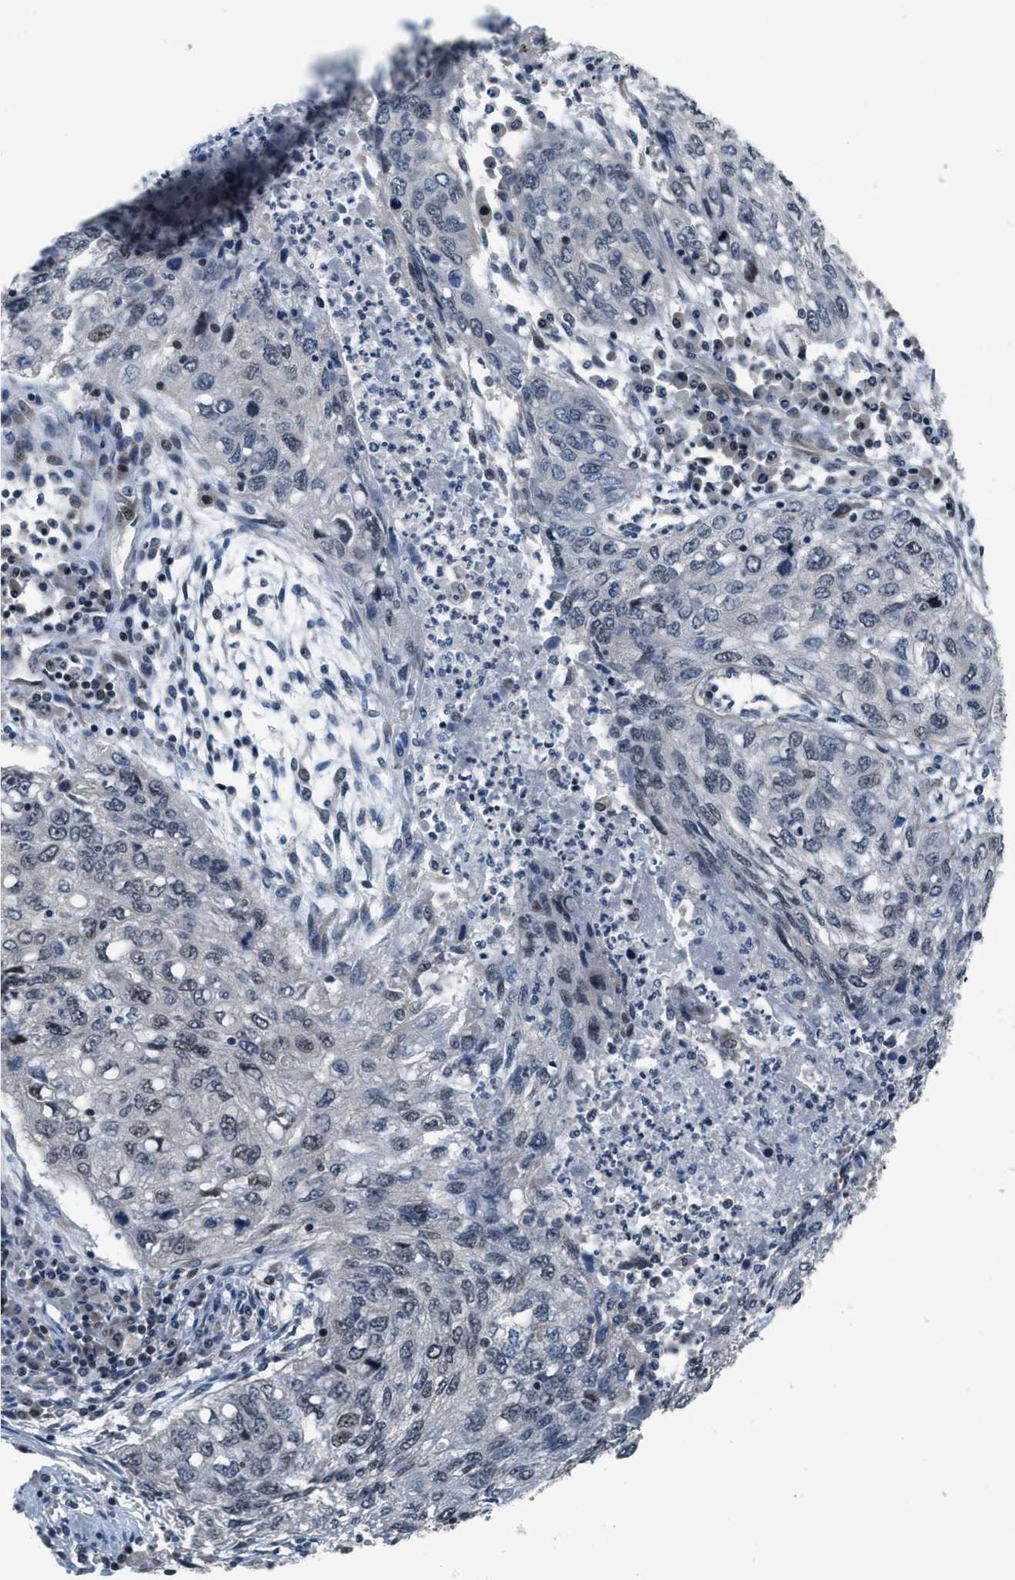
{"staining": {"intensity": "weak", "quantity": "<25%", "location": "nuclear"}, "tissue": "lung cancer", "cell_type": "Tumor cells", "image_type": "cancer", "snomed": [{"axis": "morphology", "description": "Squamous cell carcinoma, NOS"}, {"axis": "topography", "description": "Lung"}], "caption": "Tumor cells show no significant protein staining in lung squamous cell carcinoma. (DAB (3,3'-diaminobenzidine) immunohistochemistry visualized using brightfield microscopy, high magnification).", "gene": "SETD5", "patient": {"sex": "female", "age": 63}}